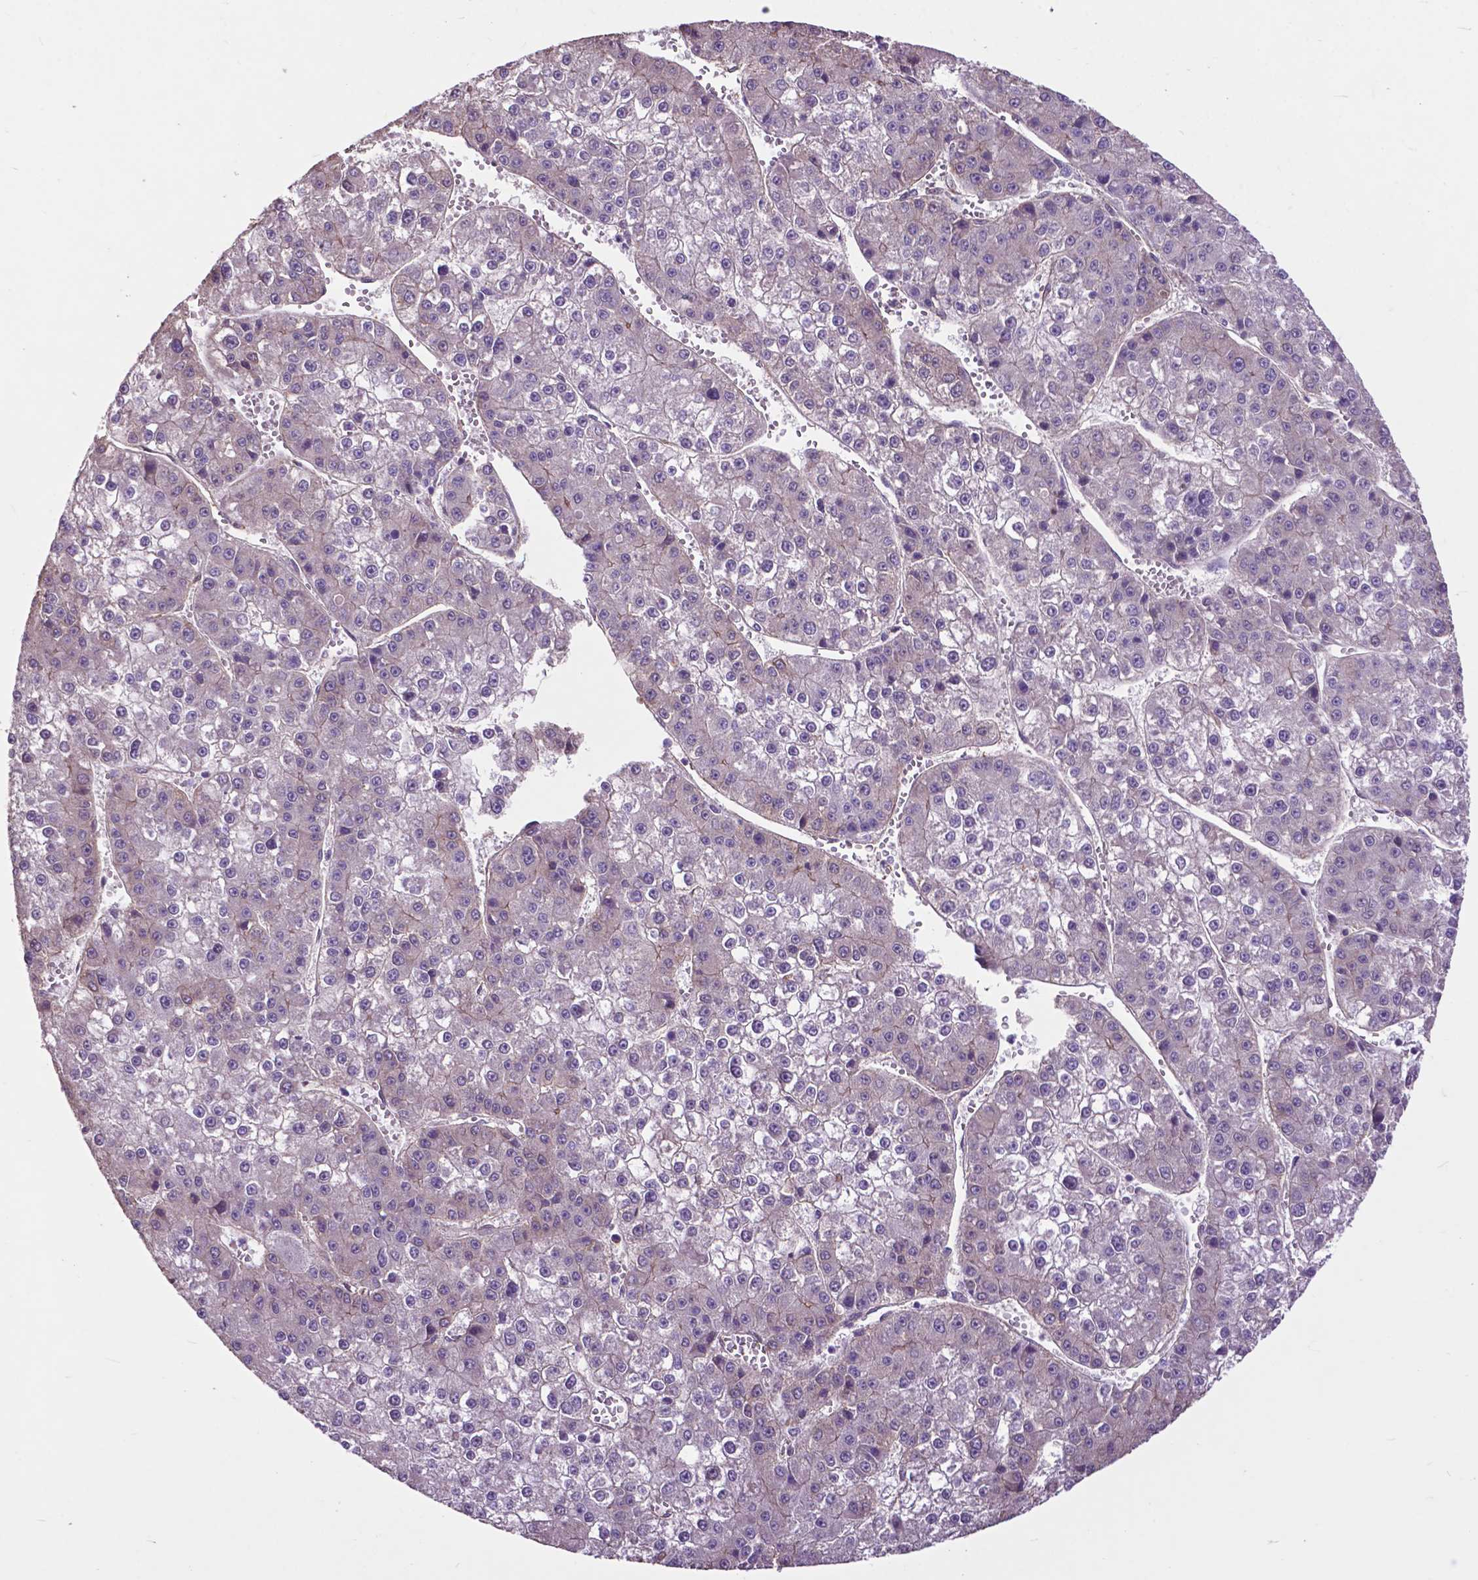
{"staining": {"intensity": "negative", "quantity": "none", "location": "none"}, "tissue": "liver cancer", "cell_type": "Tumor cells", "image_type": "cancer", "snomed": [{"axis": "morphology", "description": "Carcinoma, Hepatocellular, NOS"}, {"axis": "topography", "description": "Liver"}], "caption": "Tumor cells are negative for brown protein staining in liver hepatocellular carcinoma.", "gene": "PDLIM1", "patient": {"sex": "female", "age": 73}}